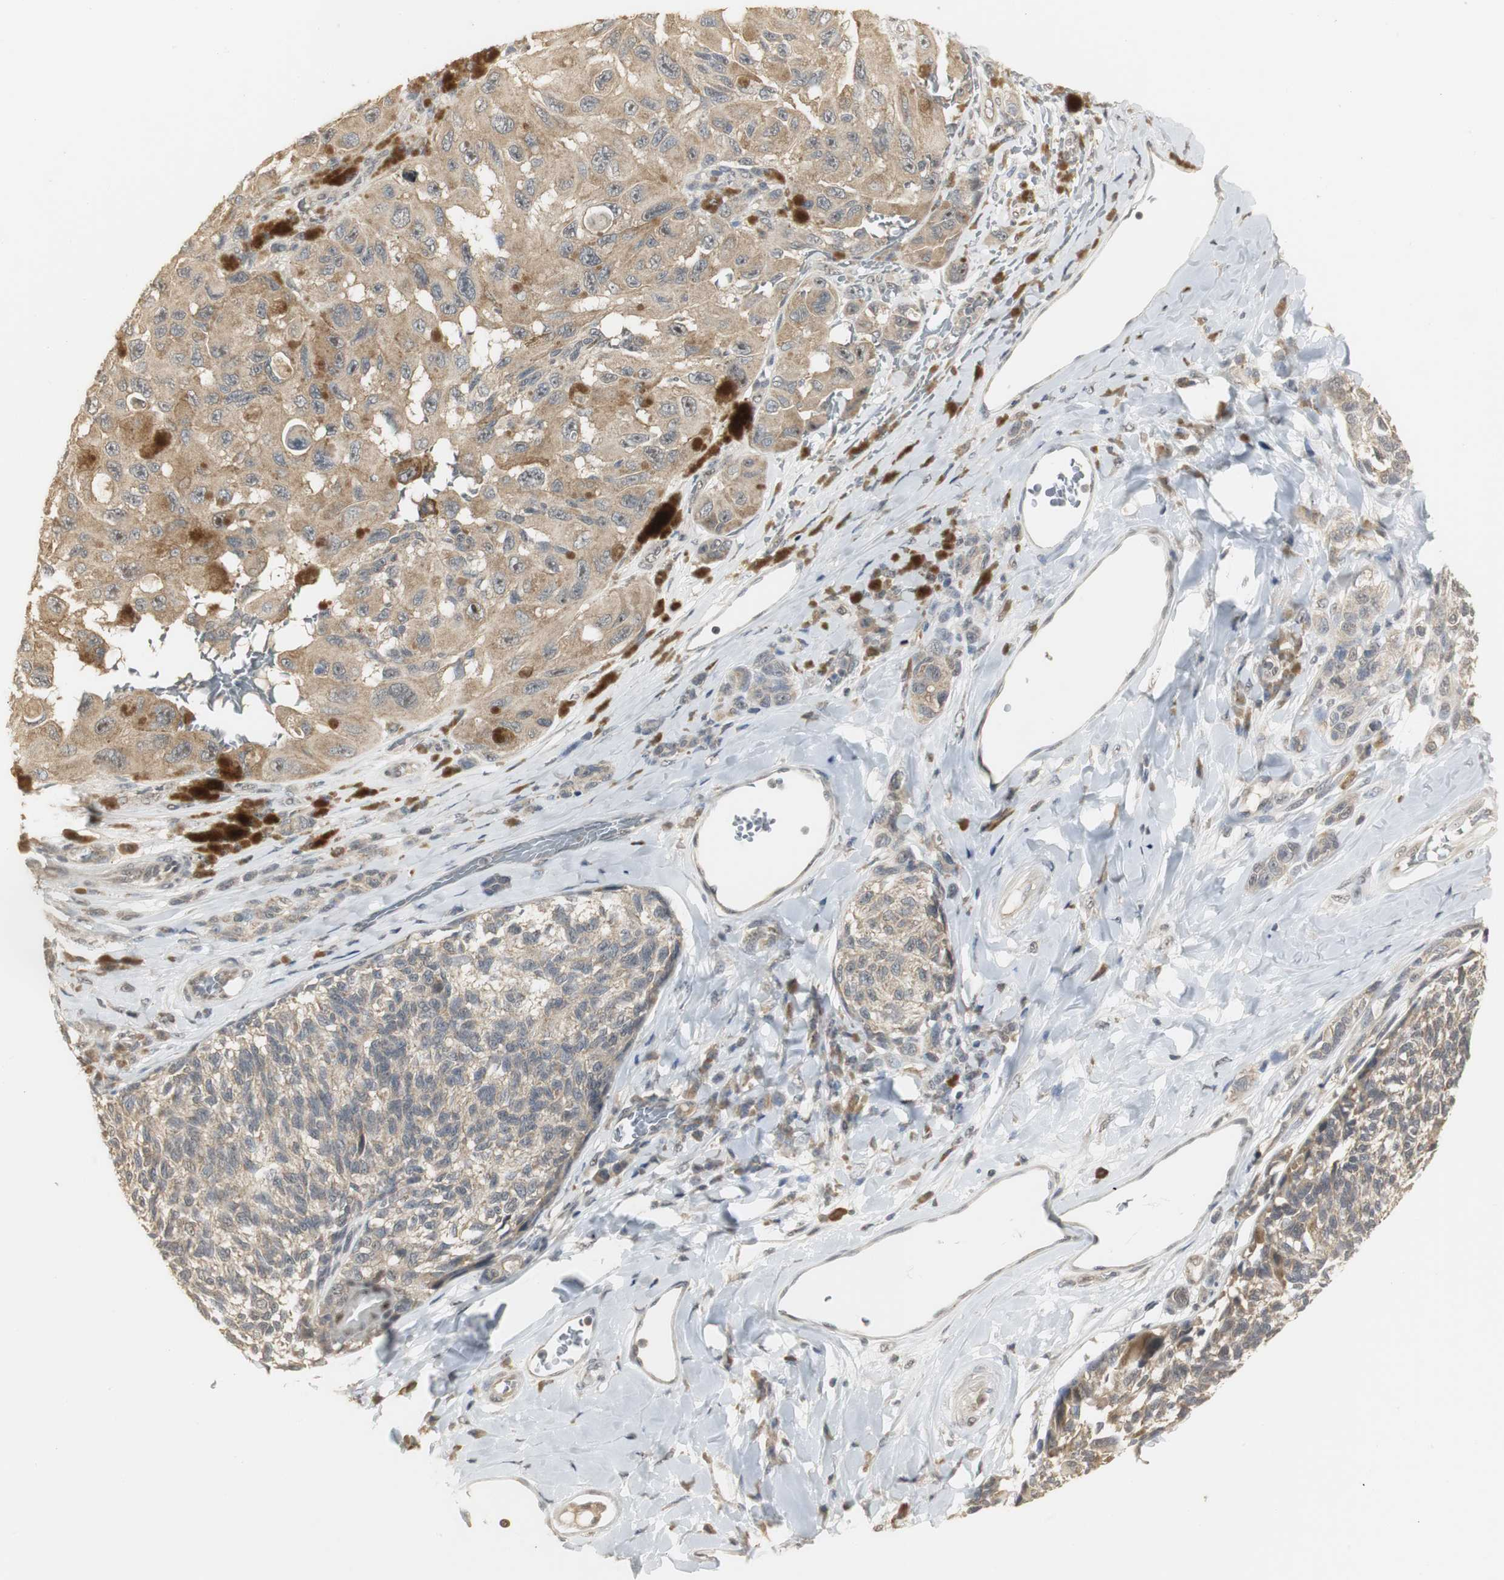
{"staining": {"intensity": "weak", "quantity": ">75%", "location": "cytoplasmic/membranous"}, "tissue": "melanoma", "cell_type": "Tumor cells", "image_type": "cancer", "snomed": [{"axis": "morphology", "description": "Malignant melanoma, NOS"}, {"axis": "topography", "description": "Skin"}], "caption": "Protein staining reveals weak cytoplasmic/membranous positivity in about >75% of tumor cells in melanoma. The staining was performed using DAB to visualize the protein expression in brown, while the nuclei were stained in blue with hematoxylin (Magnification: 20x).", "gene": "ELOA", "patient": {"sex": "female", "age": 73}}